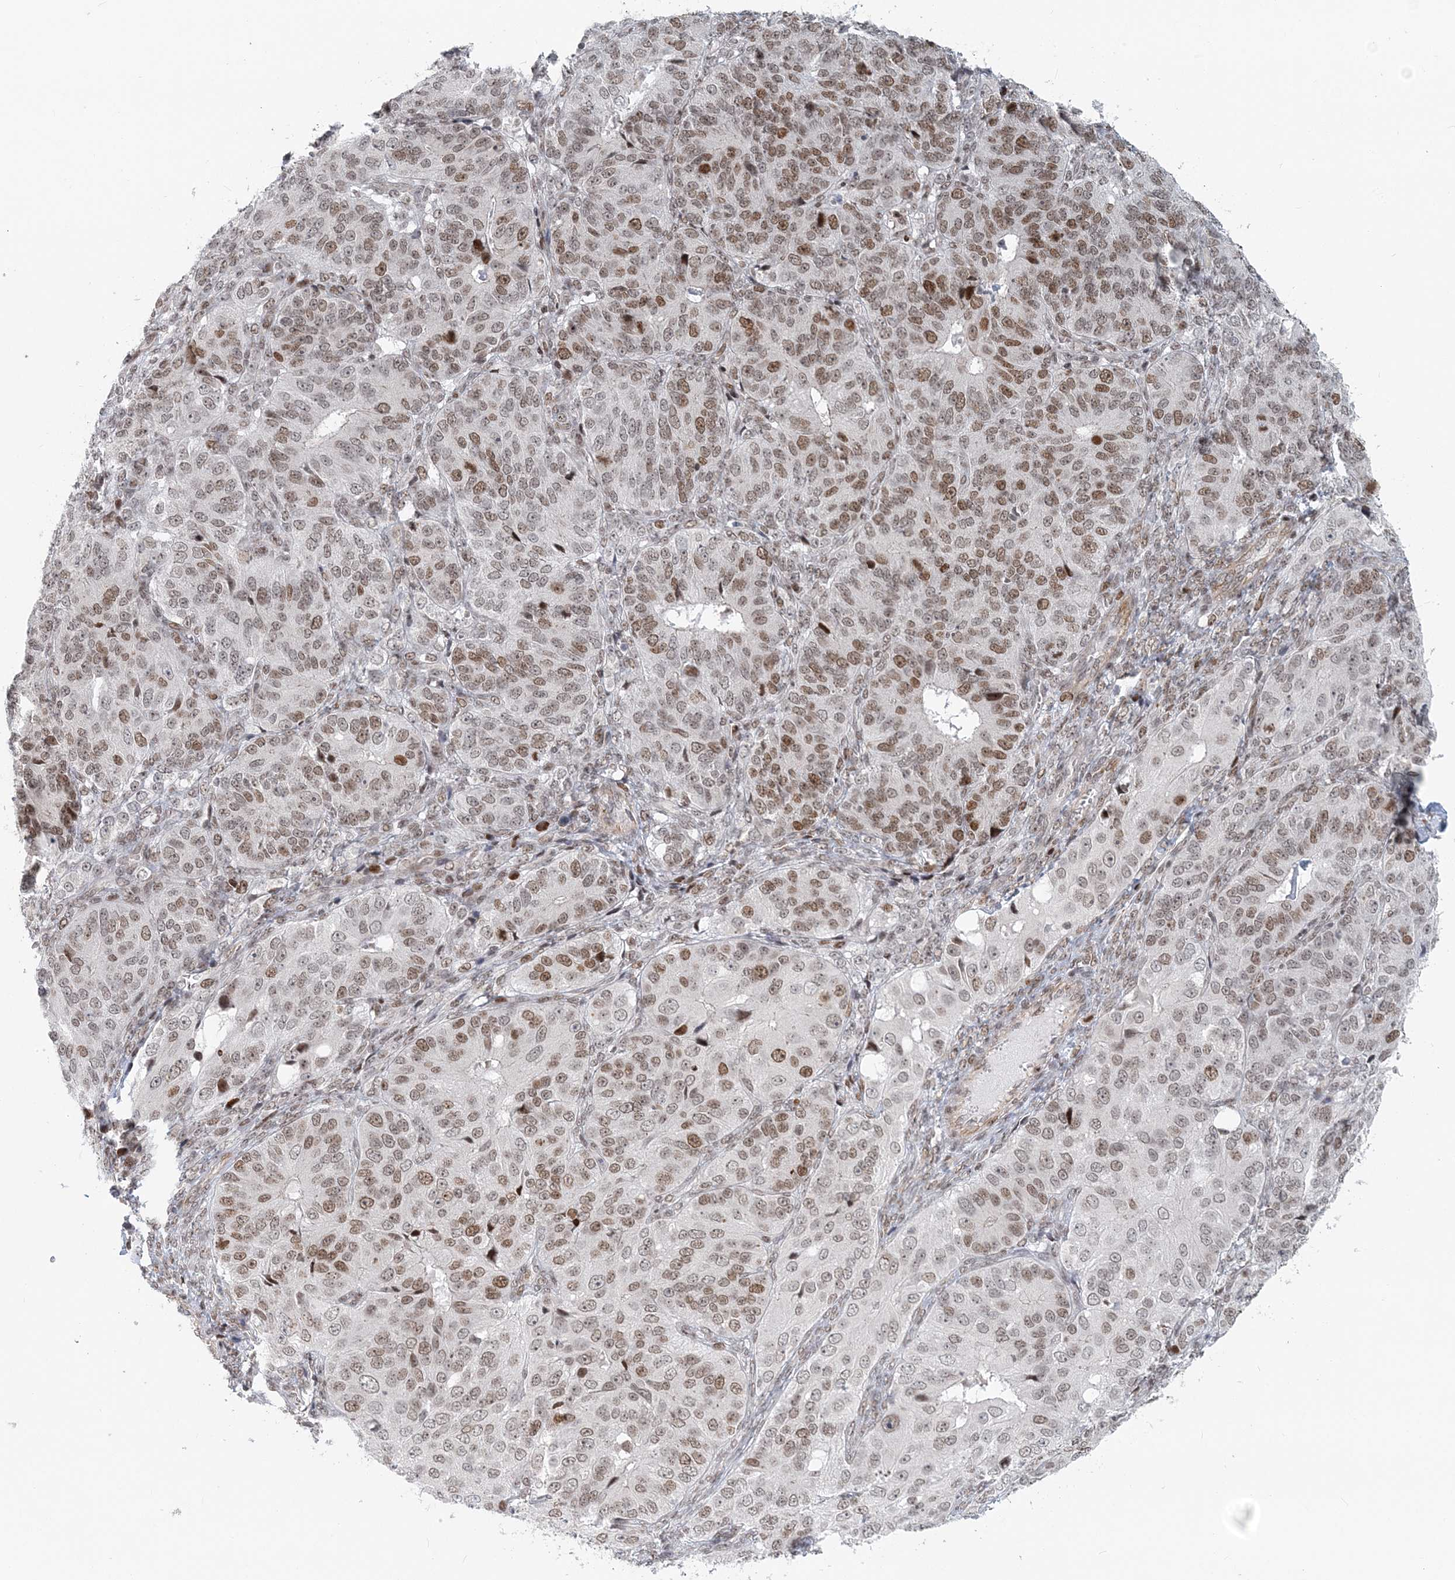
{"staining": {"intensity": "moderate", "quantity": ">75%", "location": "nuclear"}, "tissue": "ovarian cancer", "cell_type": "Tumor cells", "image_type": "cancer", "snomed": [{"axis": "morphology", "description": "Carcinoma, endometroid"}, {"axis": "topography", "description": "Ovary"}], "caption": "Human ovarian cancer stained with a brown dye reveals moderate nuclear positive staining in approximately >75% of tumor cells.", "gene": "BAZ1B", "patient": {"sex": "female", "age": 51}}